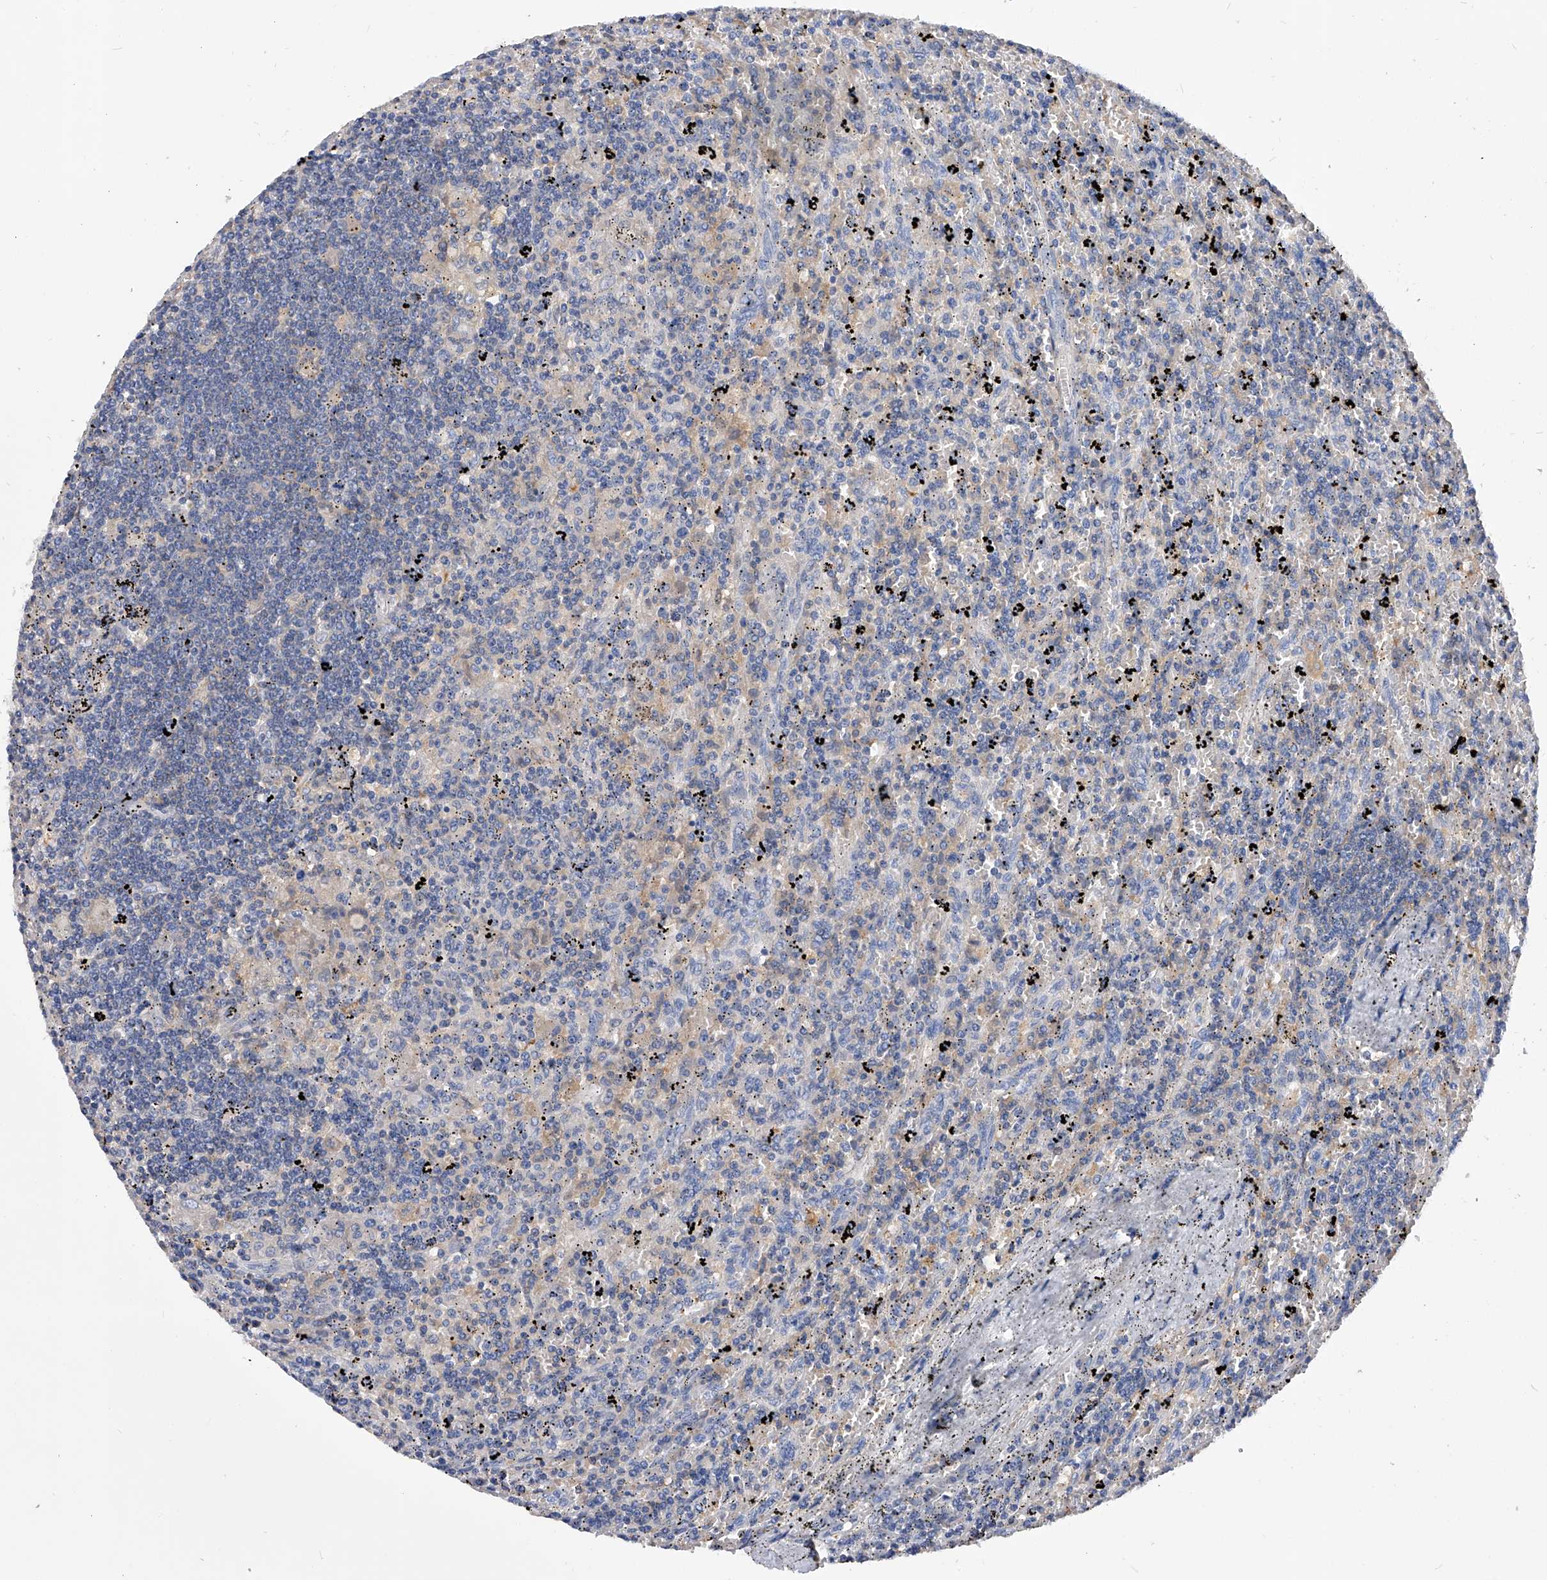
{"staining": {"intensity": "negative", "quantity": "none", "location": "none"}, "tissue": "lymphoma", "cell_type": "Tumor cells", "image_type": "cancer", "snomed": [{"axis": "morphology", "description": "Malignant lymphoma, non-Hodgkin's type, Low grade"}, {"axis": "topography", "description": "Spleen"}], "caption": "Lymphoma stained for a protein using immunohistochemistry shows no positivity tumor cells.", "gene": "APEH", "patient": {"sex": "male", "age": 76}}